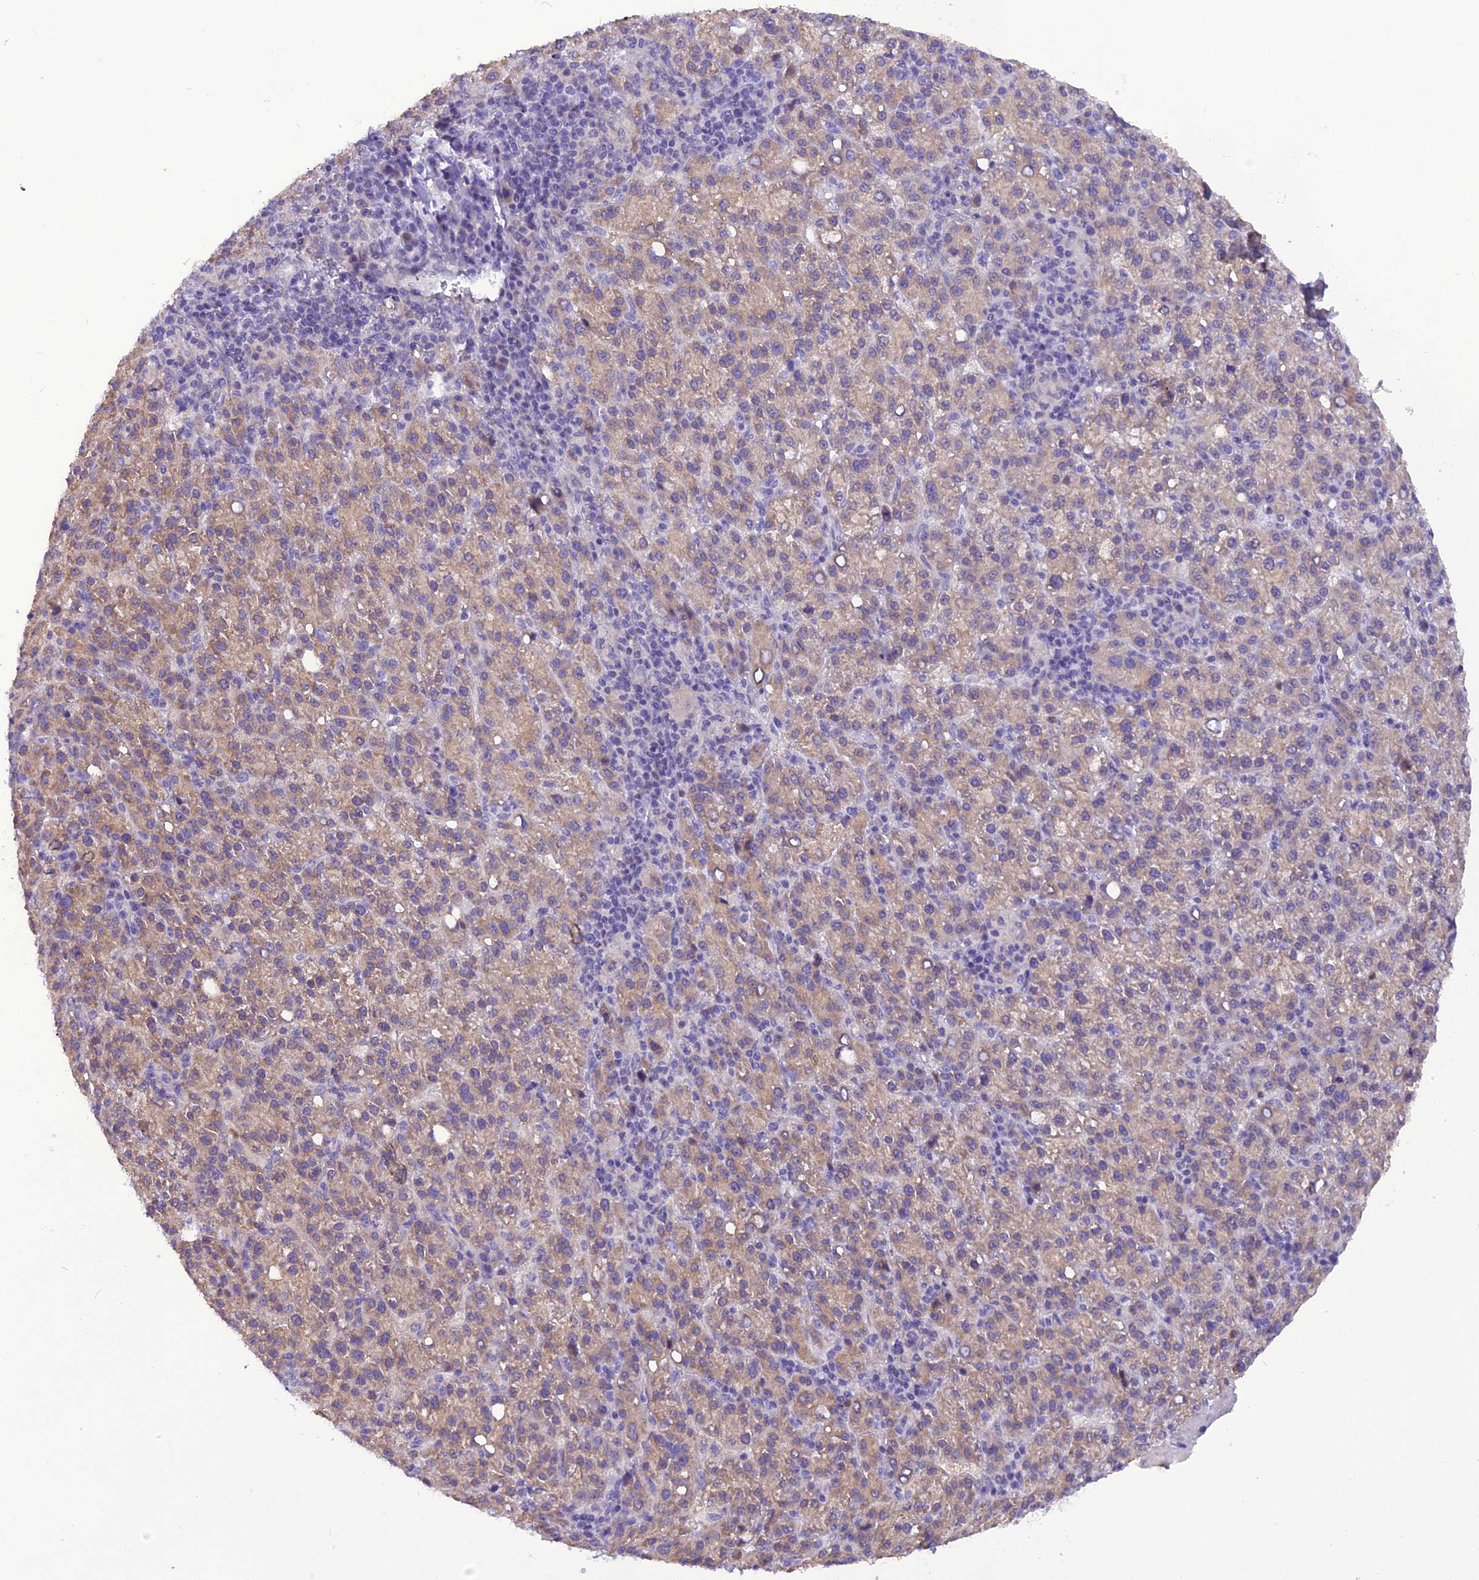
{"staining": {"intensity": "moderate", "quantity": "<25%", "location": "cytoplasmic/membranous"}, "tissue": "liver cancer", "cell_type": "Tumor cells", "image_type": "cancer", "snomed": [{"axis": "morphology", "description": "Carcinoma, Hepatocellular, NOS"}, {"axis": "topography", "description": "Liver"}], "caption": "Protein staining shows moderate cytoplasmic/membranous staining in about <25% of tumor cells in hepatocellular carcinoma (liver).", "gene": "TRIM3", "patient": {"sex": "female", "age": 58}}